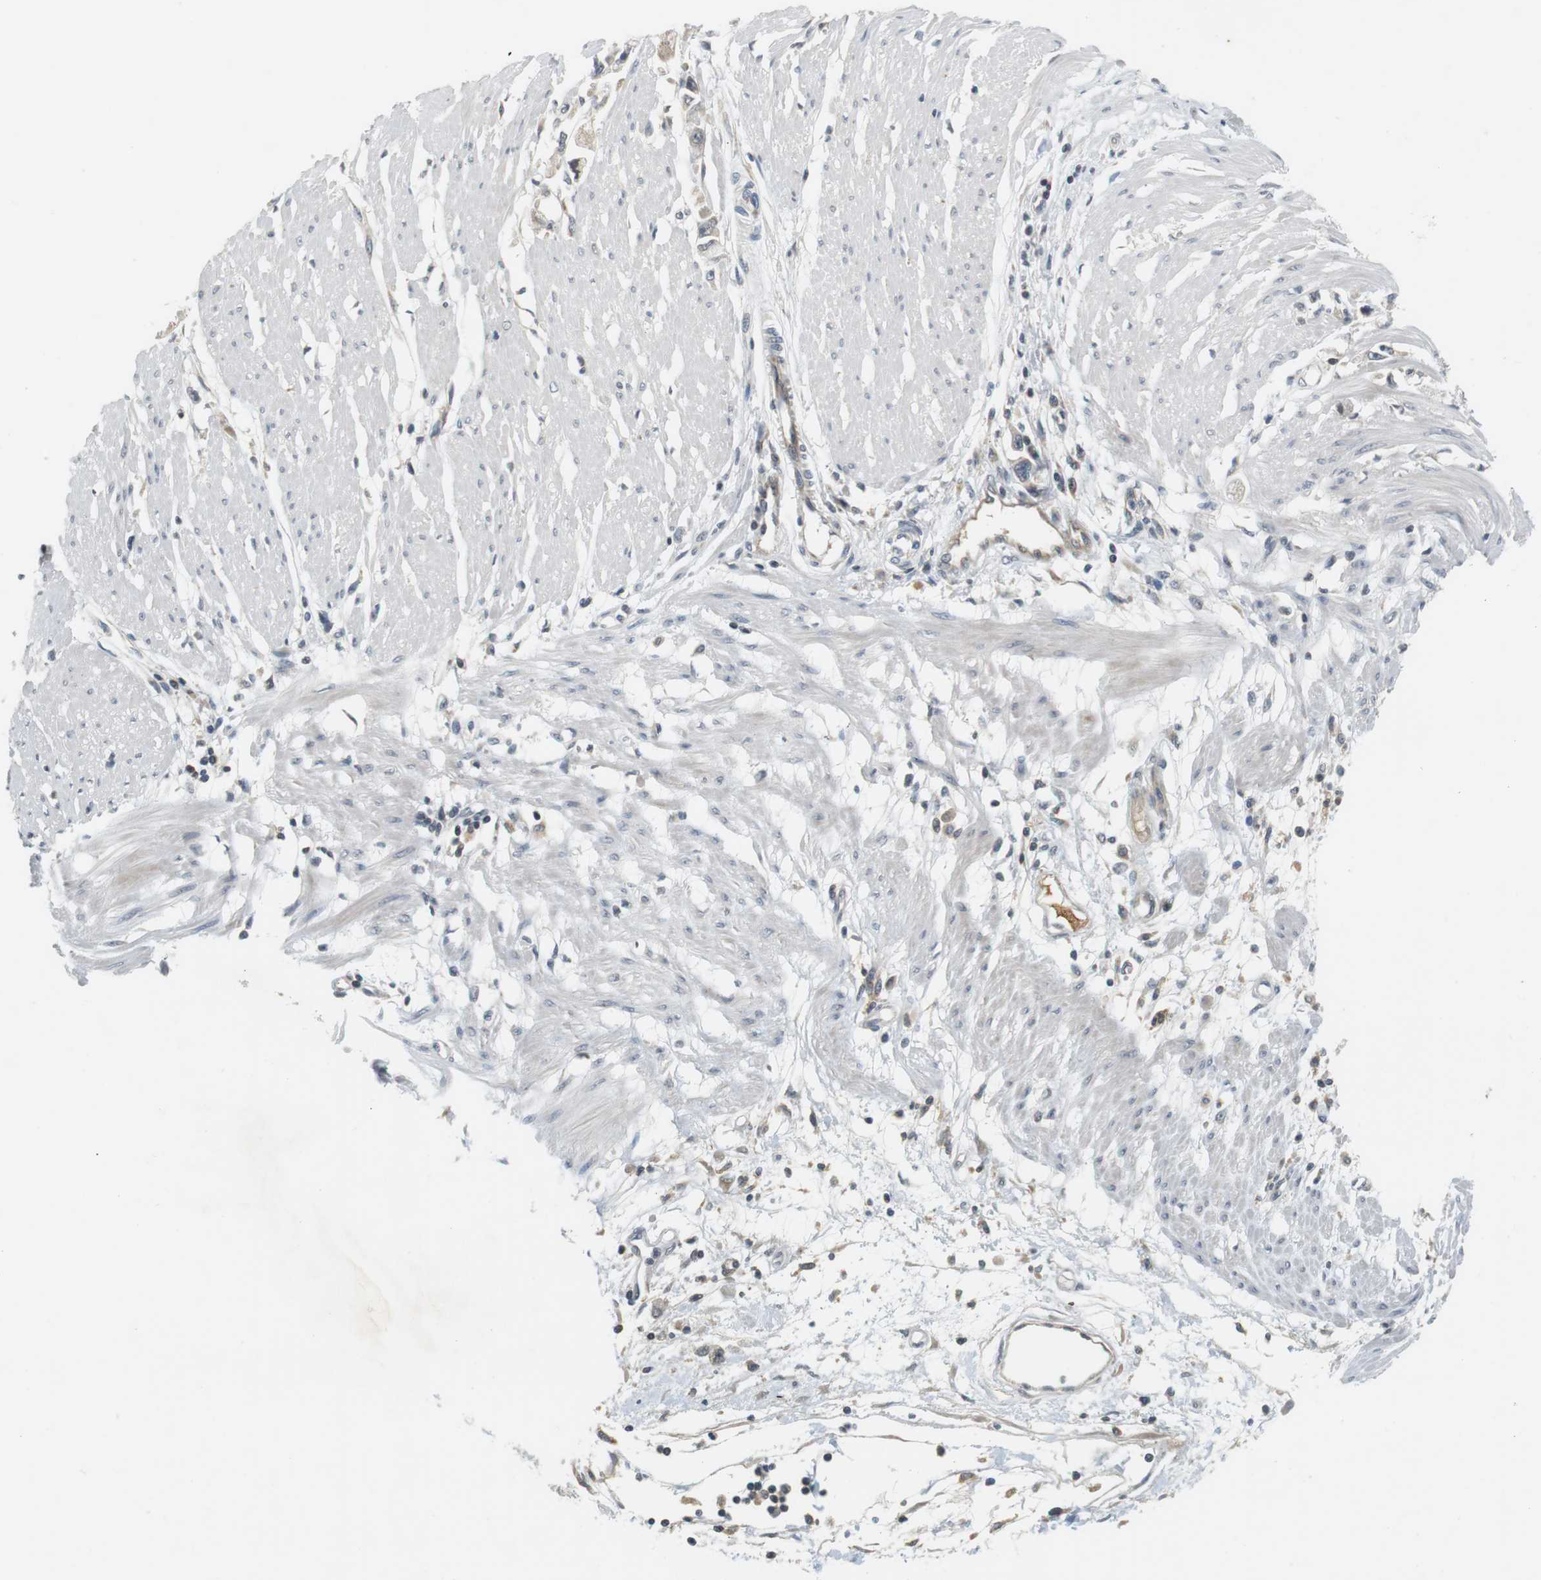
{"staining": {"intensity": "negative", "quantity": "none", "location": "none"}, "tissue": "stomach cancer", "cell_type": "Tumor cells", "image_type": "cancer", "snomed": [{"axis": "morphology", "description": "Adenocarcinoma, NOS"}, {"axis": "topography", "description": "Stomach"}], "caption": "Immunohistochemistry (IHC) of human adenocarcinoma (stomach) exhibits no positivity in tumor cells.", "gene": "WNT7A", "patient": {"sex": "female", "age": 59}}